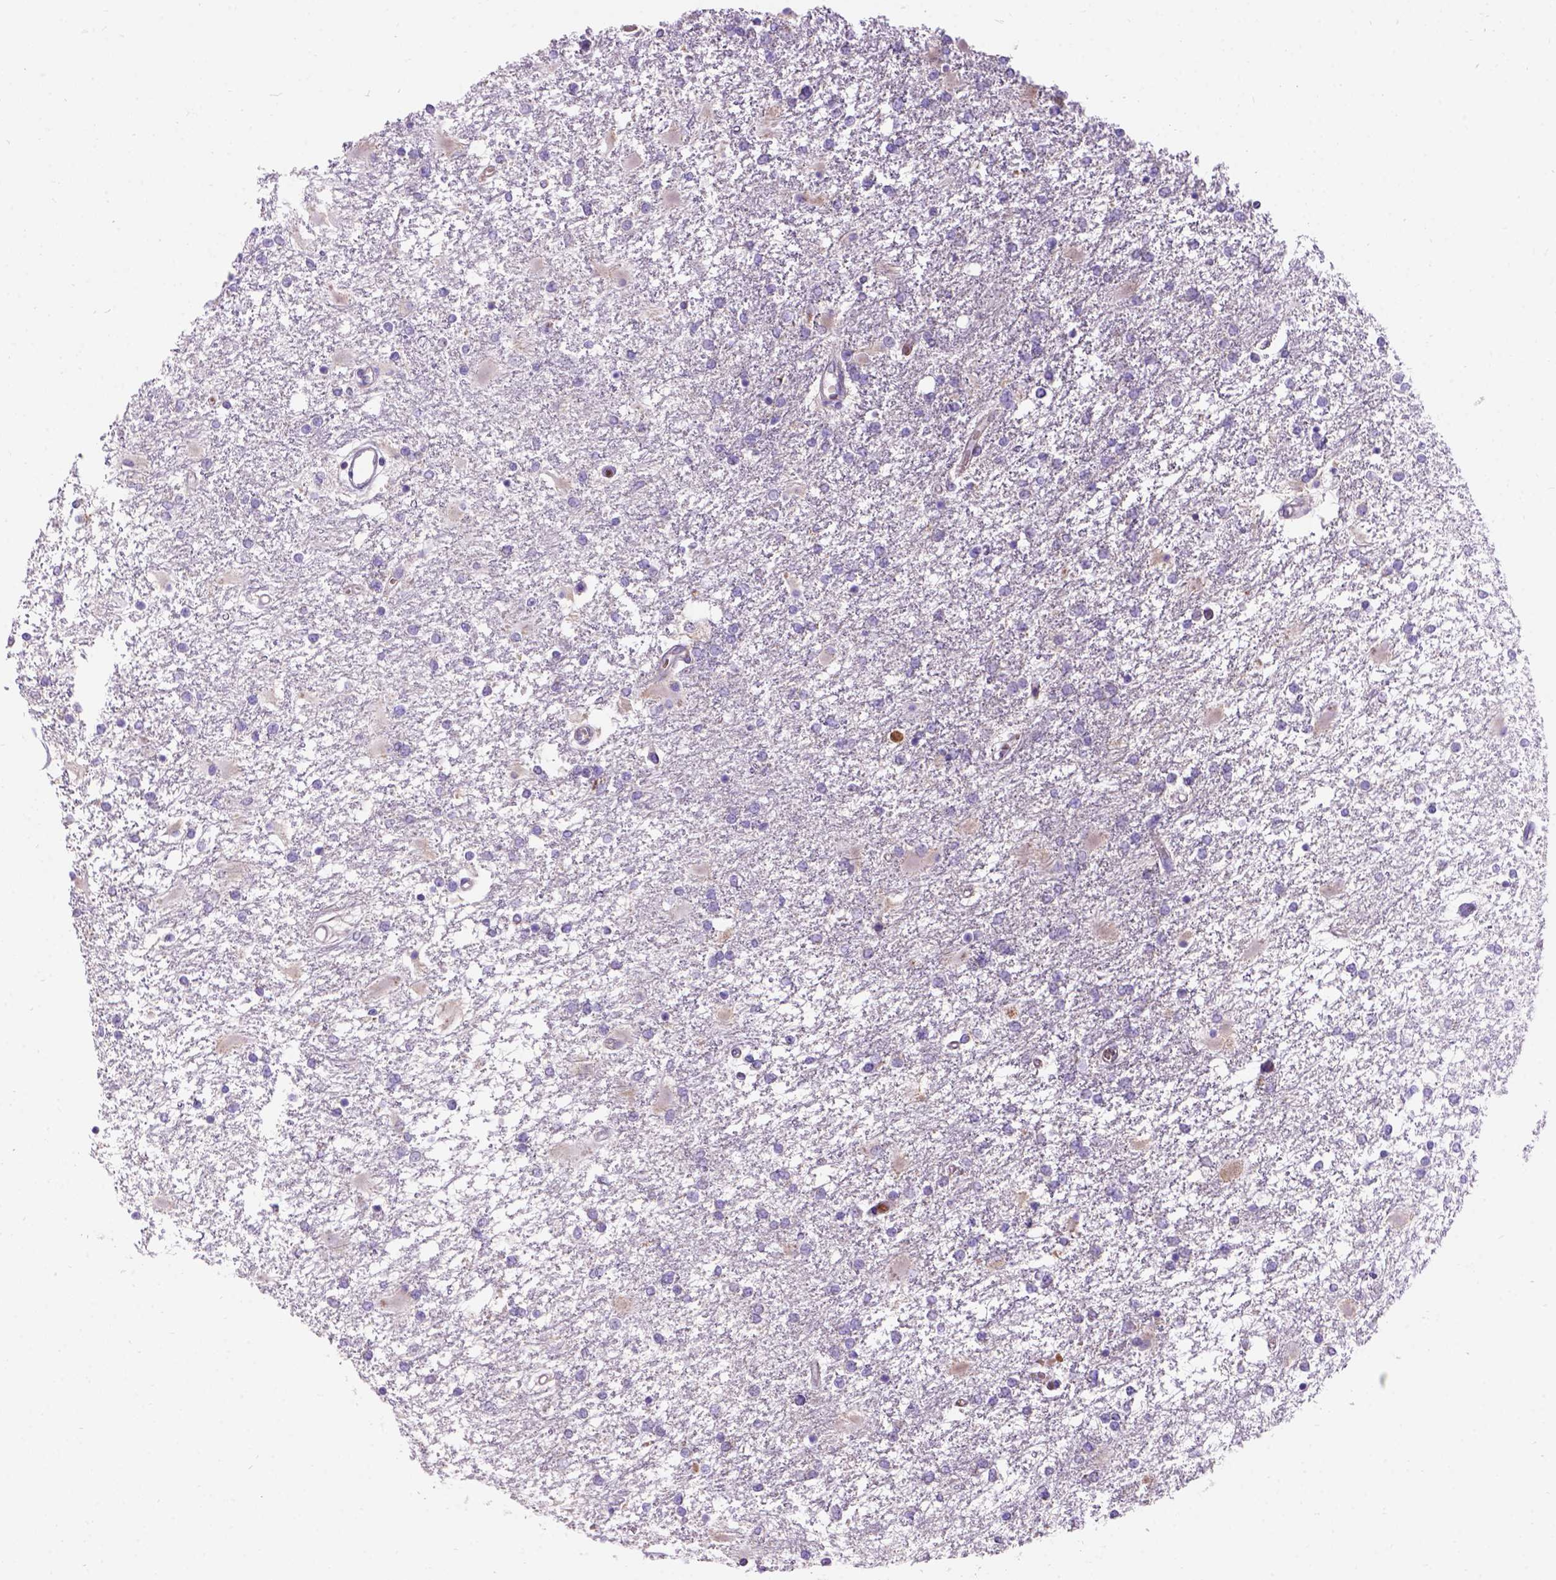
{"staining": {"intensity": "negative", "quantity": "none", "location": "none"}, "tissue": "glioma", "cell_type": "Tumor cells", "image_type": "cancer", "snomed": [{"axis": "morphology", "description": "Glioma, malignant, High grade"}, {"axis": "topography", "description": "Cerebral cortex"}], "caption": "This is a micrograph of immunohistochemistry staining of malignant glioma (high-grade), which shows no positivity in tumor cells.", "gene": "L2HGDH", "patient": {"sex": "male", "age": 79}}